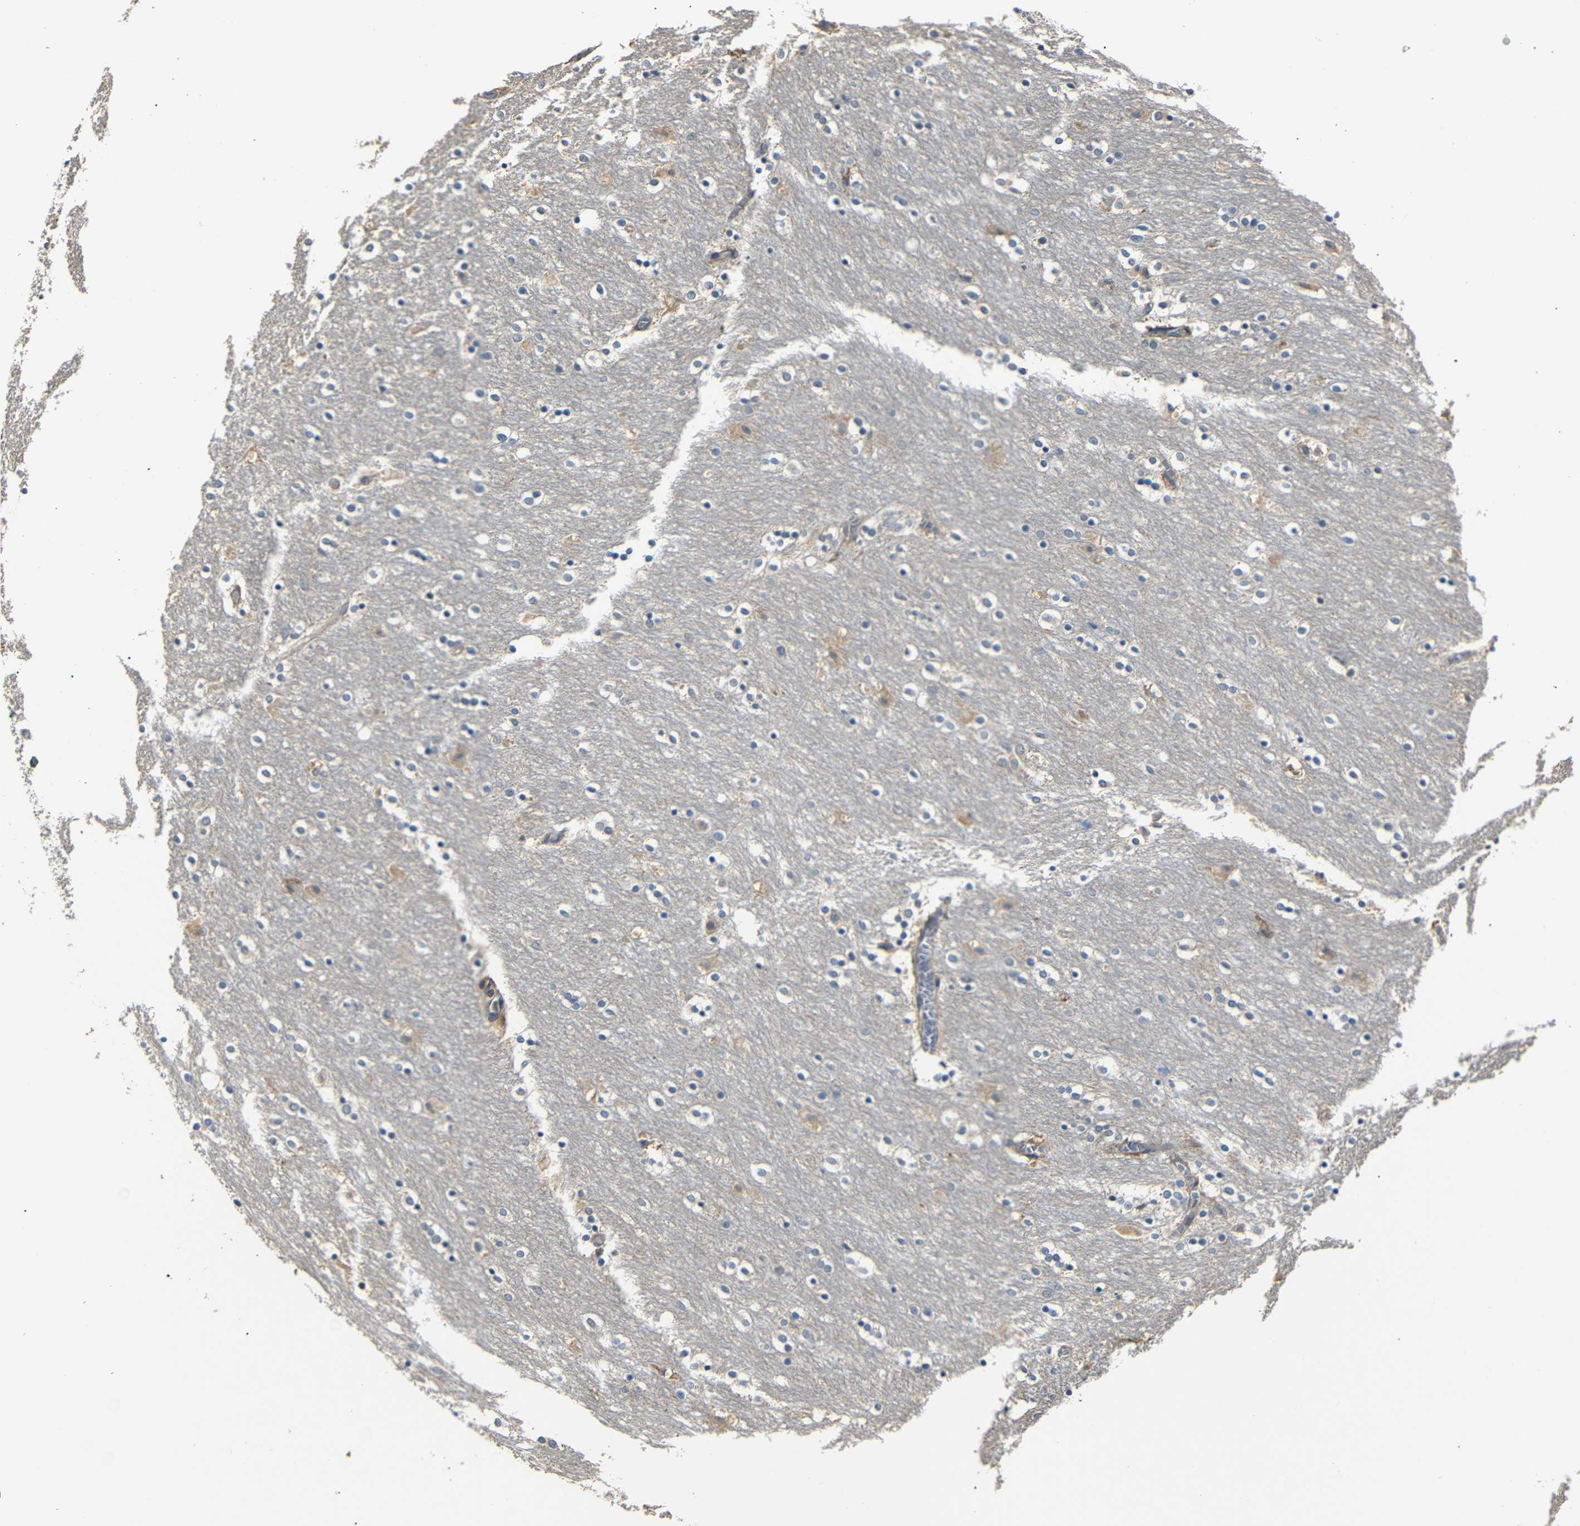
{"staining": {"intensity": "negative", "quantity": "none", "location": "none"}, "tissue": "caudate", "cell_type": "Glial cells", "image_type": "normal", "snomed": [{"axis": "morphology", "description": "Normal tissue, NOS"}, {"axis": "topography", "description": "Lateral ventricle wall"}], "caption": "This is an immunohistochemistry (IHC) image of normal human caudate. There is no expression in glial cells.", "gene": "SFN", "patient": {"sex": "female", "age": 54}}